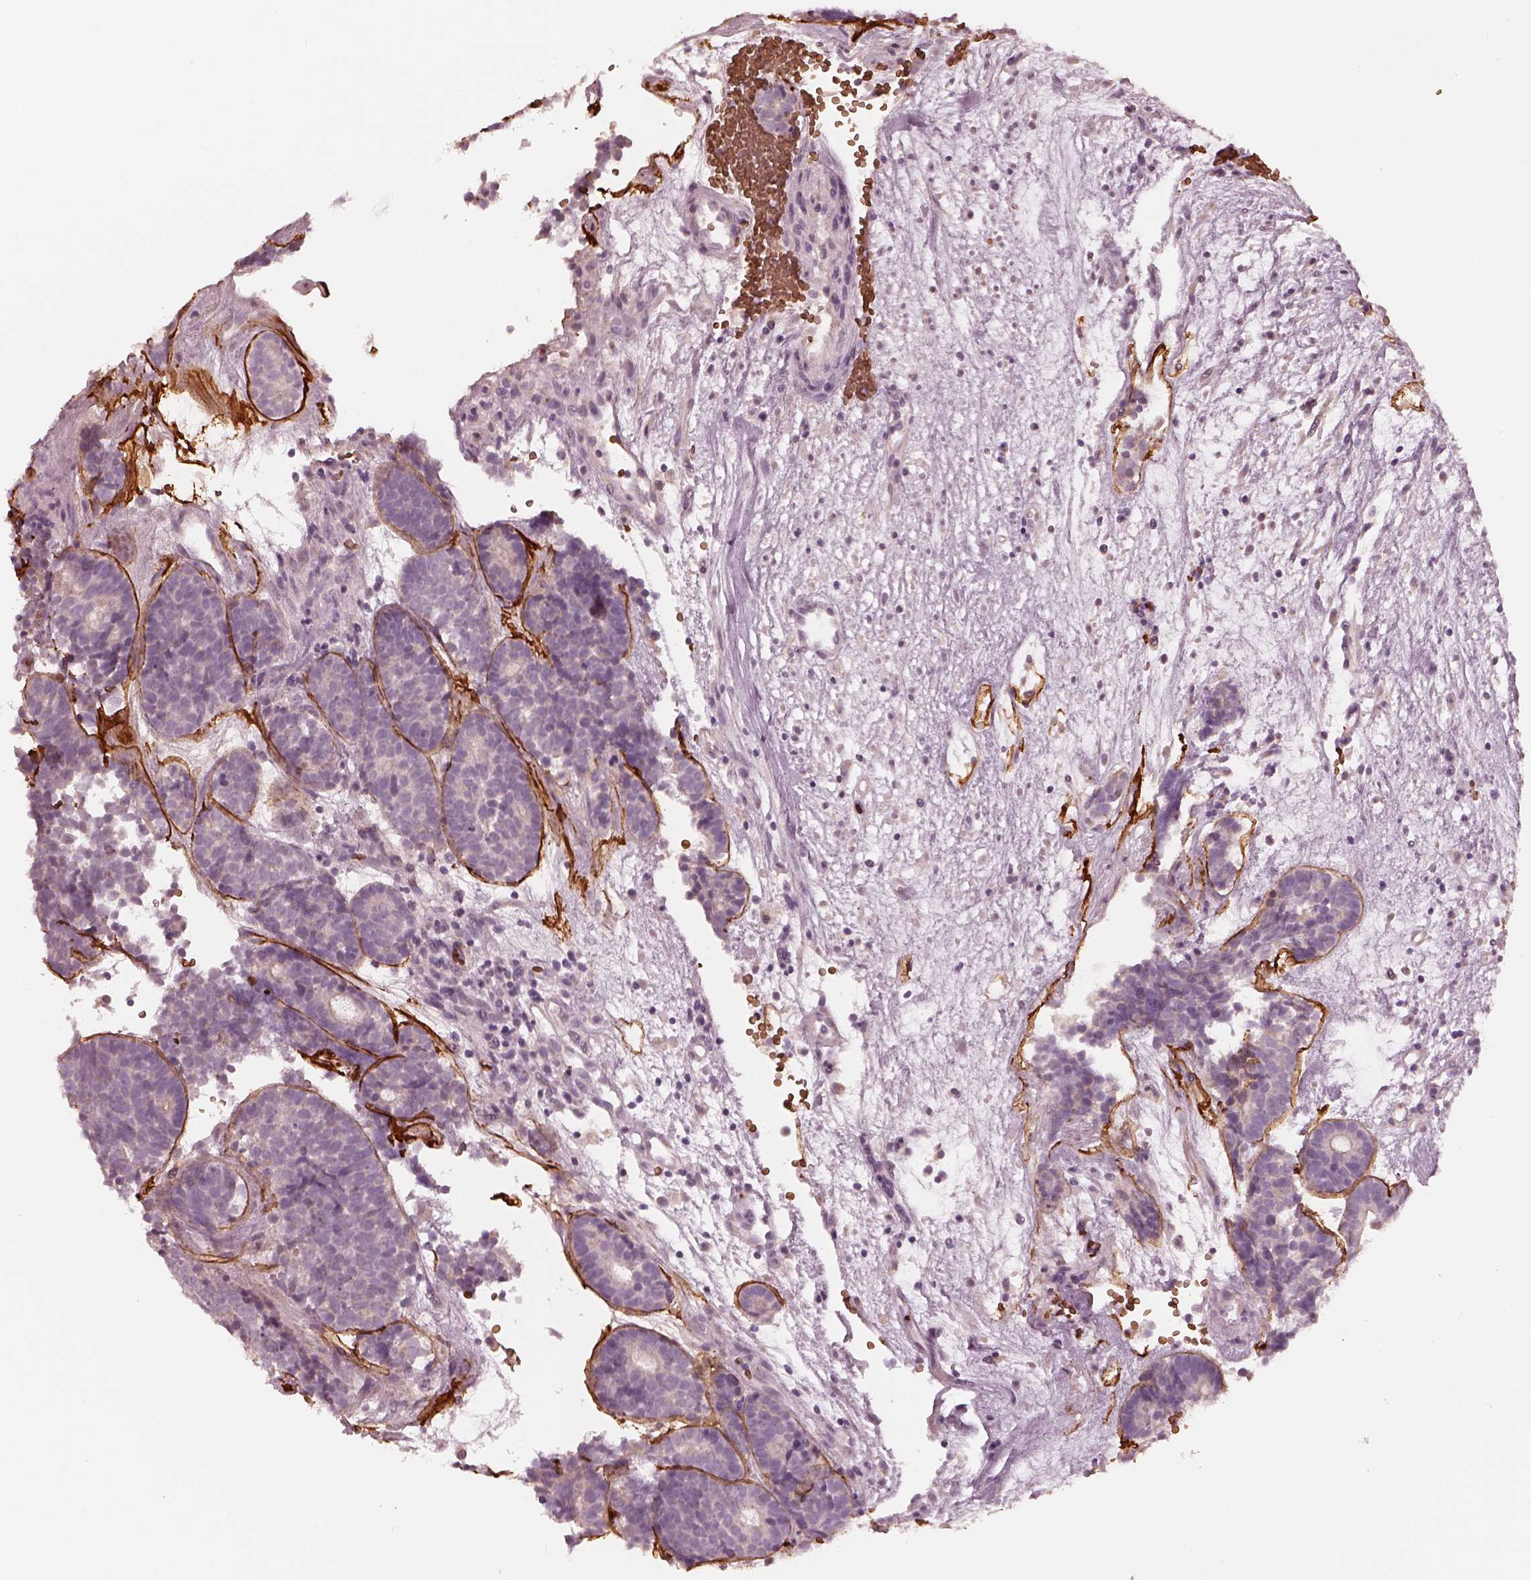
{"staining": {"intensity": "negative", "quantity": "none", "location": "none"}, "tissue": "head and neck cancer", "cell_type": "Tumor cells", "image_type": "cancer", "snomed": [{"axis": "morphology", "description": "Adenocarcinoma, NOS"}, {"axis": "topography", "description": "Head-Neck"}], "caption": "The IHC histopathology image has no significant staining in tumor cells of head and neck adenocarcinoma tissue.", "gene": "ANKLE1", "patient": {"sex": "female", "age": 81}}